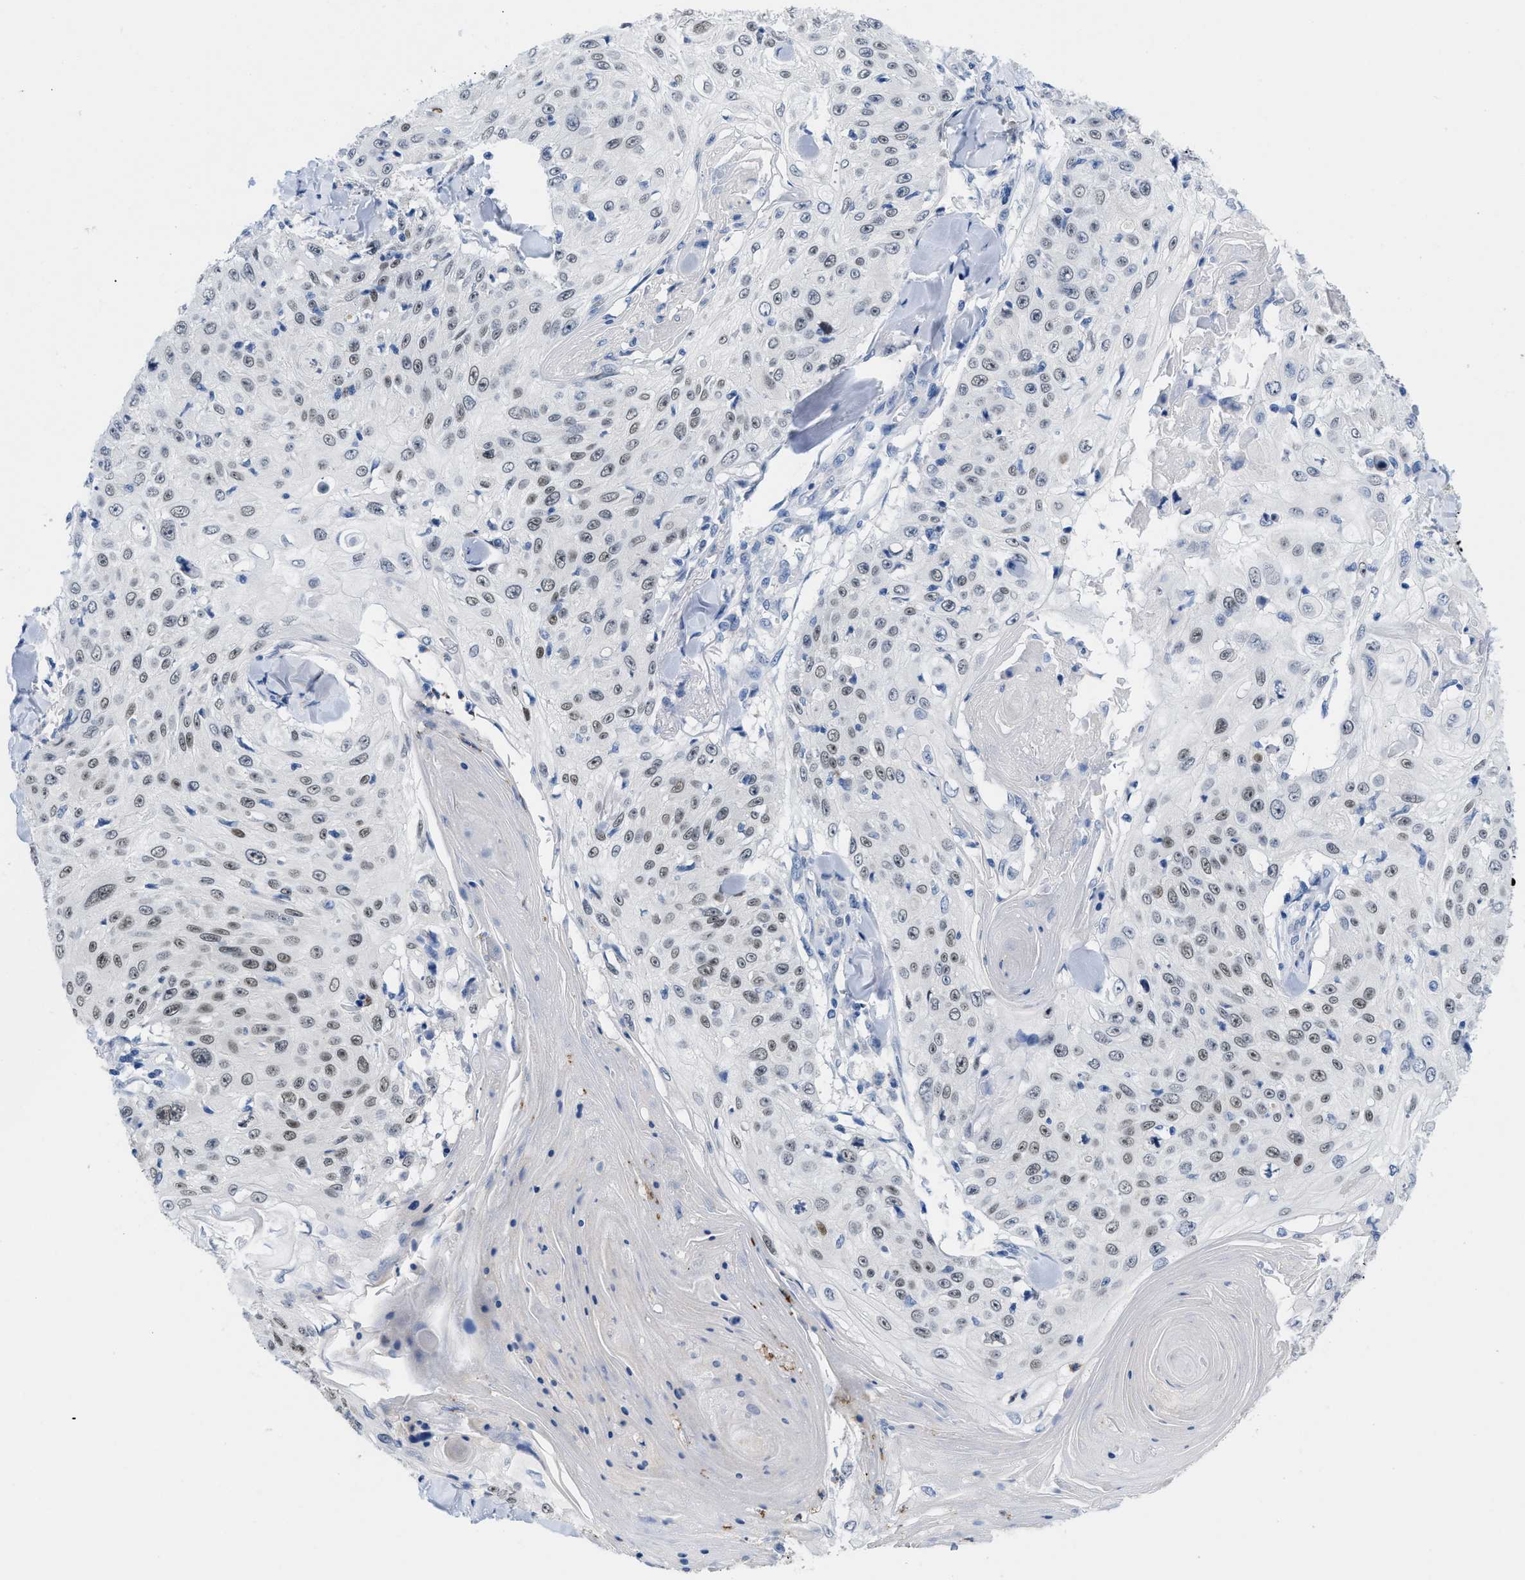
{"staining": {"intensity": "moderate", "quantity": ">75%", "location": "nuclear"}, "tissue": "skin cancer", "cell_type": "Tumor cells", "image_type": "cancer", "snomed": [{"axis": "morphology", "description": "Squamous cell carcinoma, NOS"}, {"axis": "topography", "description": "Skin"}], "caption": "Brown immunohistochemical staining in human skin squamous cell carcinoma demonstrates moderate nuclear staining in about >75% of tumor cells. (DAB IHC, brown staining for protein, blue staining for nuclei).", "gene": "NFIX", "patient": {"sex": "male", "age": 86}}